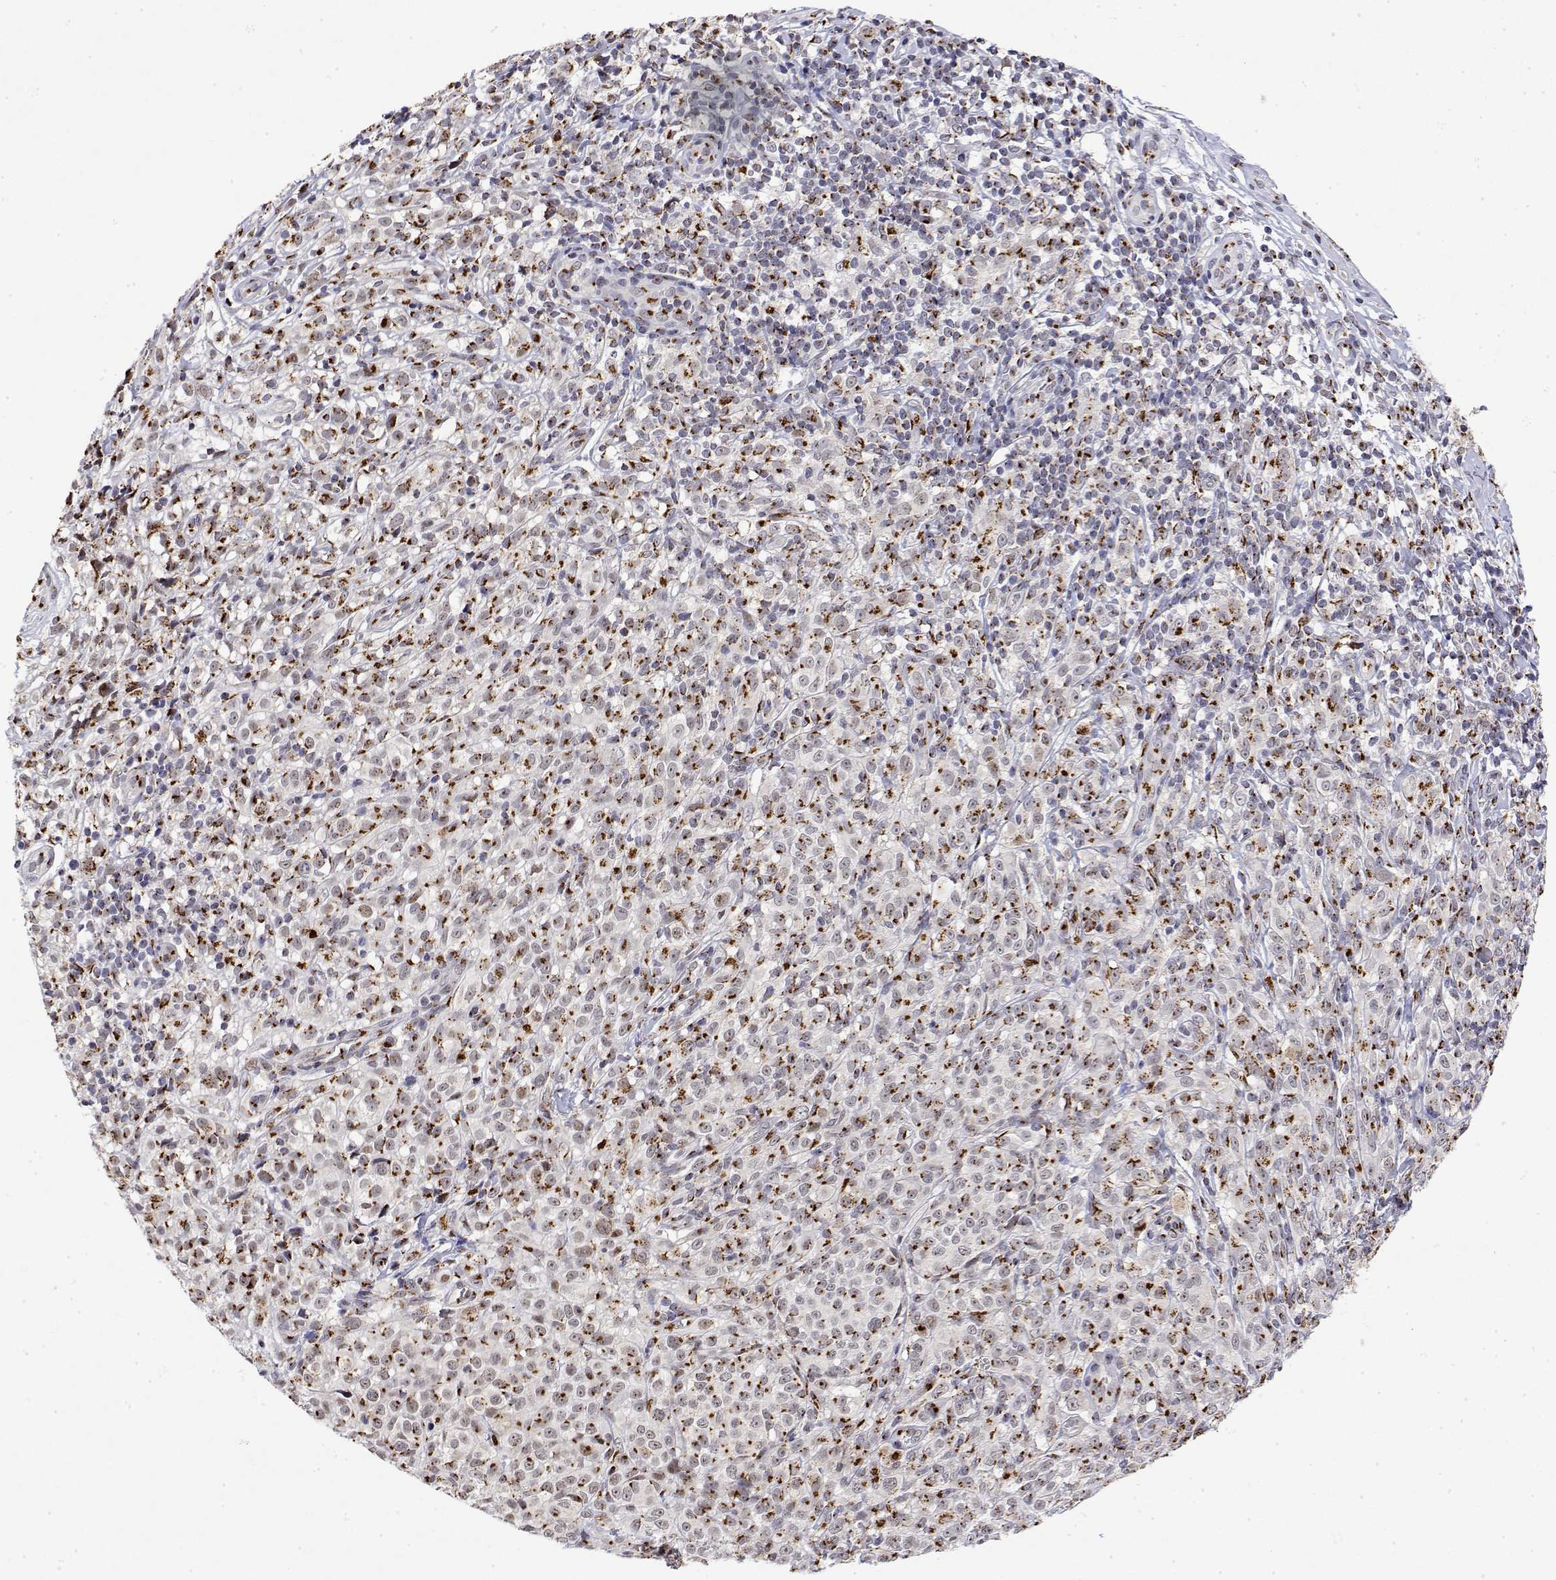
{"staining": {"intensity": "strong", "quantity": "25%-75%", "location": "cytoplasmic/membranous"}, "tissue": "melanoma", "cell_type": "Tumor cells", "image_type": "cancer", "snomed": [{"axis": "morphology", "description": "Malignant melanoma, NOS"}, {"axis": "topography", "description": "Skin"}], "caption": "IHC (DAB) staining of human melanoma reveals strong cytoplasmic/membranous protein staining in approximately 25%-75% of tumor cells.", "gene": "YIPF3", "patient": {"sex": "male", "age": 85}}